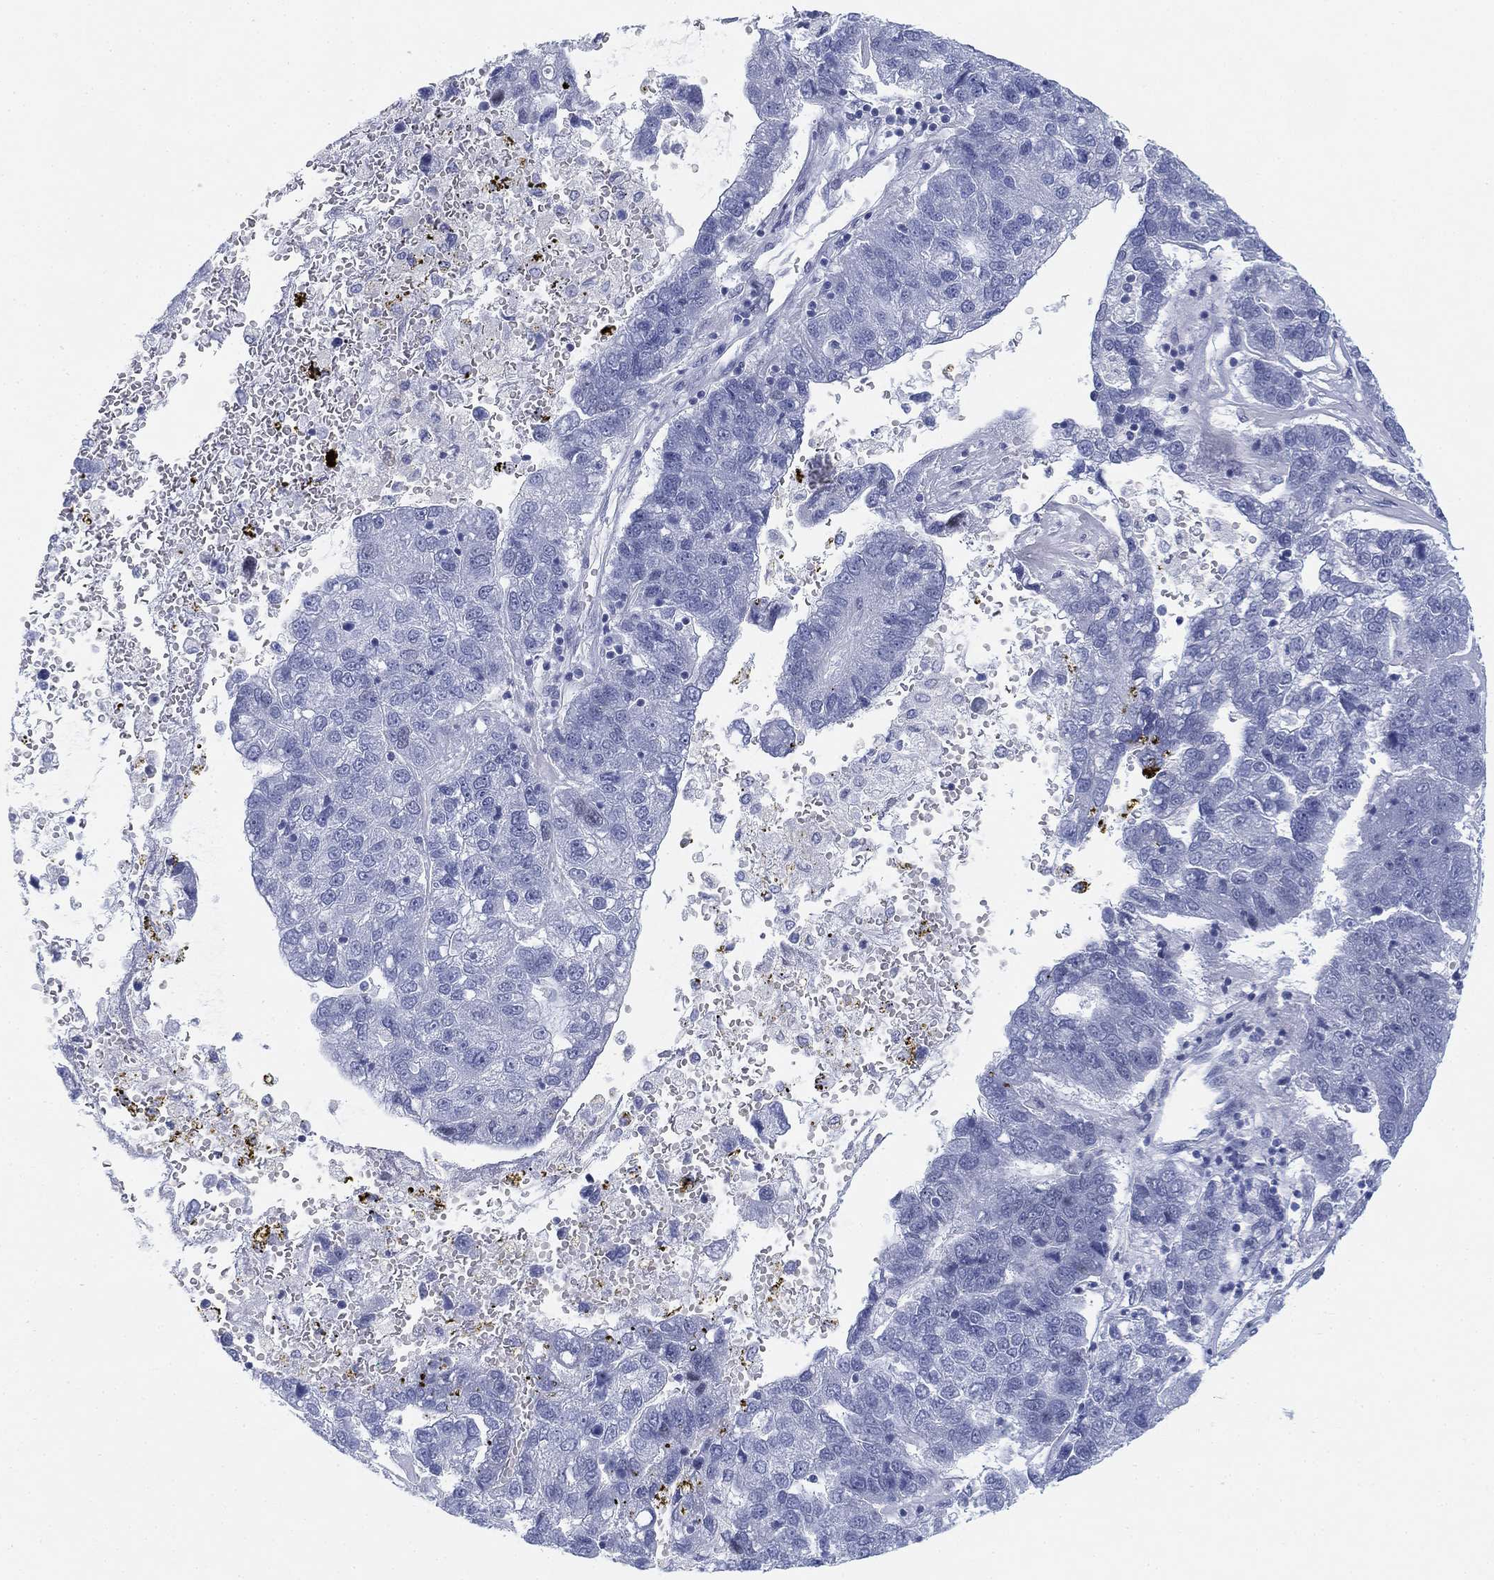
{"staining": {"intensity": "negative", "quantity": "none", "location": "none"}, "tissue": "pancreatic cancer", "cell_type": "Tumor cells", "image_type": "cancer", "snomed": [{"axis": "morphology", "description": "Adenocarcinoma, NOS"}, {"axis": "topography", "description": "Pancreas"}], "caption": "IHC micrograph of human adenocarcinoma (pancreatic) stained for a protein (brown), which demonstrates no positivity in tumor cells.", "gene": "GCNA", "patient": {"sex": "female", "age": 61}}